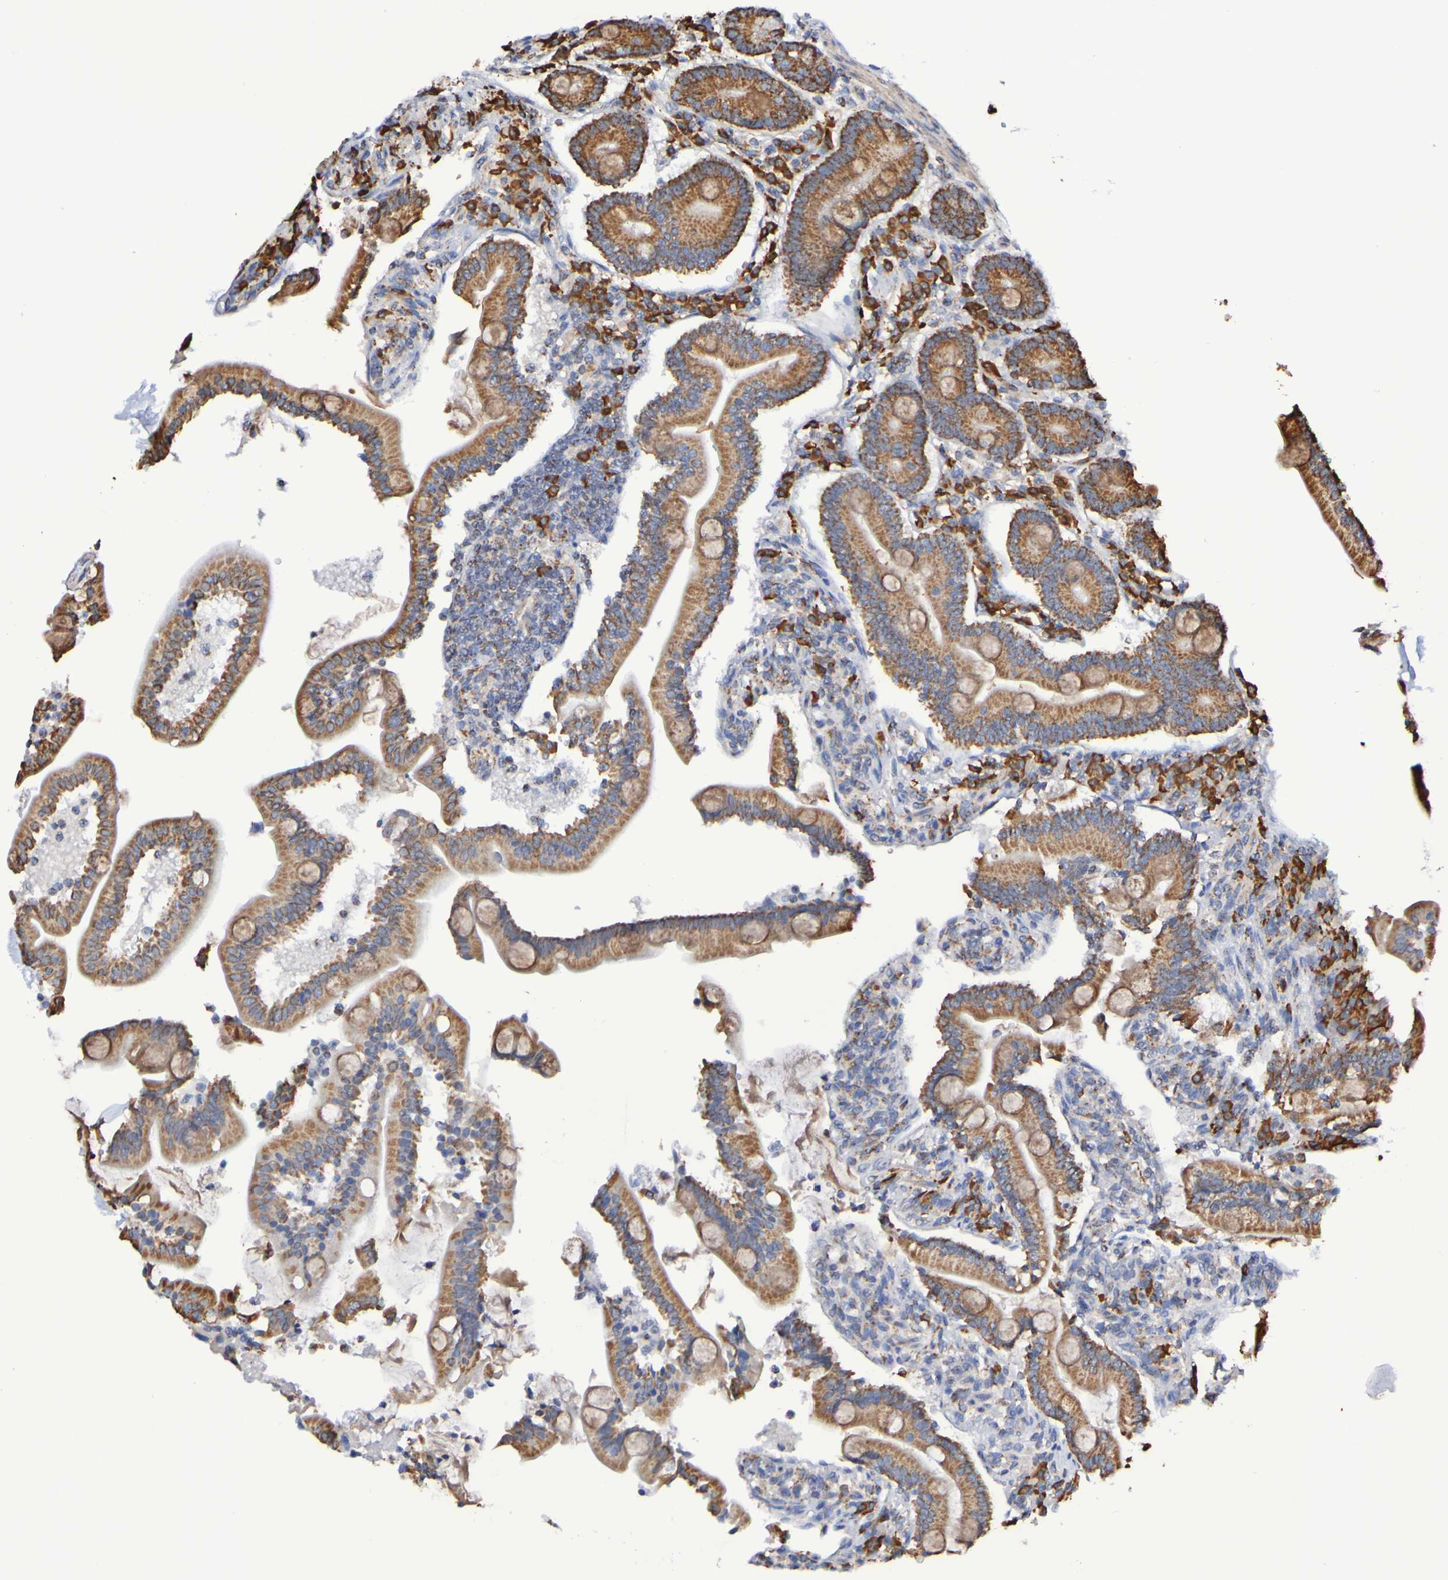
{"staining": {"intensity": "strong", "quantity": ">75%", "location": "cytoplasmic/membranous"}, "tissue": "duodenum", "cell_type": "Glandular cells", "image_type": "normal", "snomed": [{"axis": "morphology", "description": "Normal tissue, NOS"}, {"axis": "topography", "description": "Duodenum"}], "caption": "IHC image of benign human duodenum stained for a protein (brown), which shows high levels of strong cytoplasmic/membranous positivity in about >75% of glandular cells.", "gene": "IL18R1", "patient": {"sex": "male", "age": 54}}